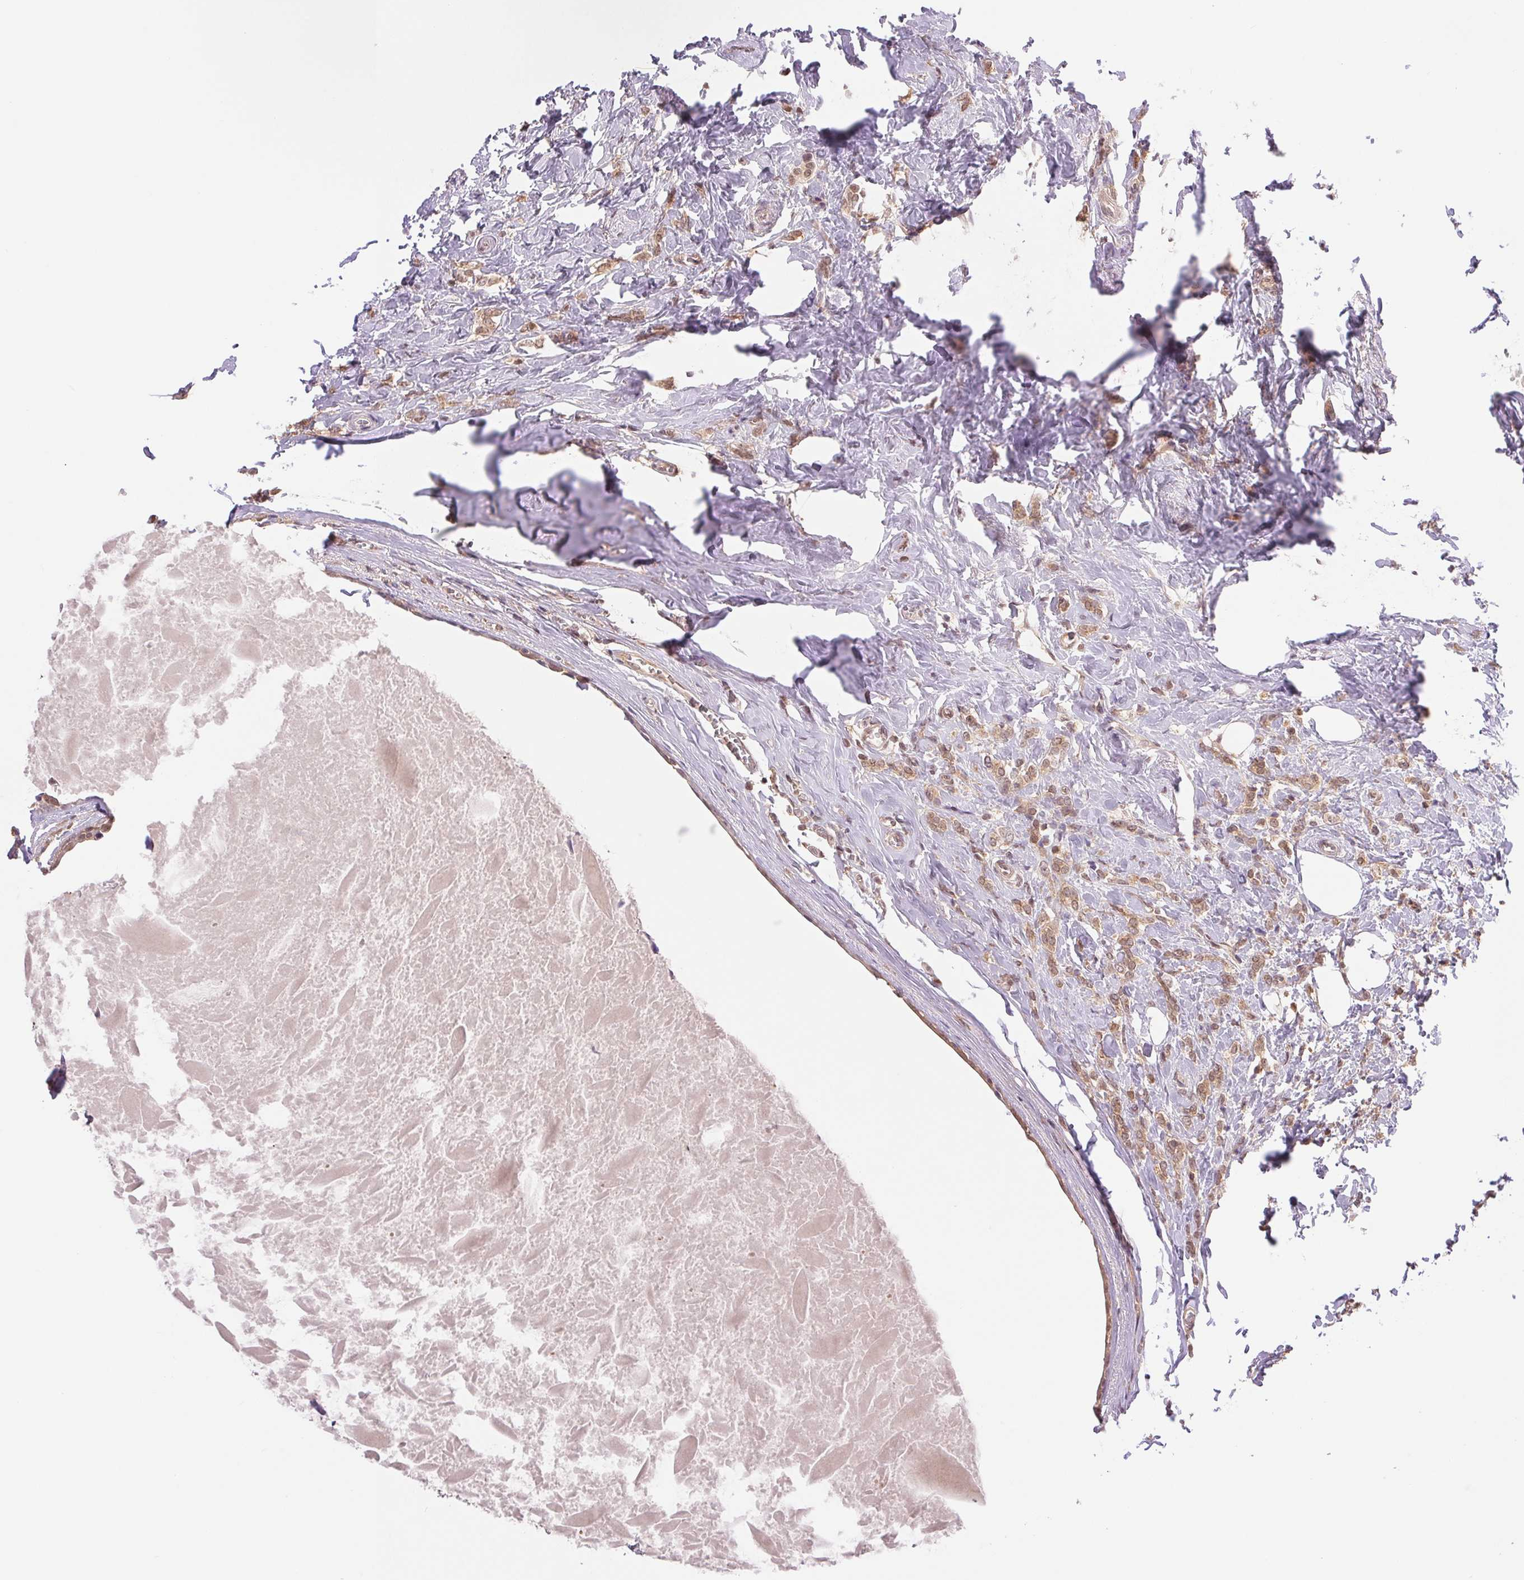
{"staining": {"intensity": "weak", "quantity": ">75%", "location": "cytoplasmic/membranous"}, "tissue": "breast cancer", "cell_type": "Tumor cells", "image_type": "cancer", "snomed": [{"axis": "morphology", "description": "Normal tissue, NOS"}, {"axis": "morphology", "description": "Duct carcinoma"}, {"axis": "topography", "description": "Breast"}], "caption": "The micrograph demonstrates staining of breast cancer, revealing weak cytoplasmic/membranous protein staining (brown color) within tumor cells. The staining was performed using DAB to visualize the protein expression in brown, while the nuclei were stained in blue with hematoxylin (Magnification: 20x).", "gene": "CDC123", "patient": {"sex": "female", "age": 77}}